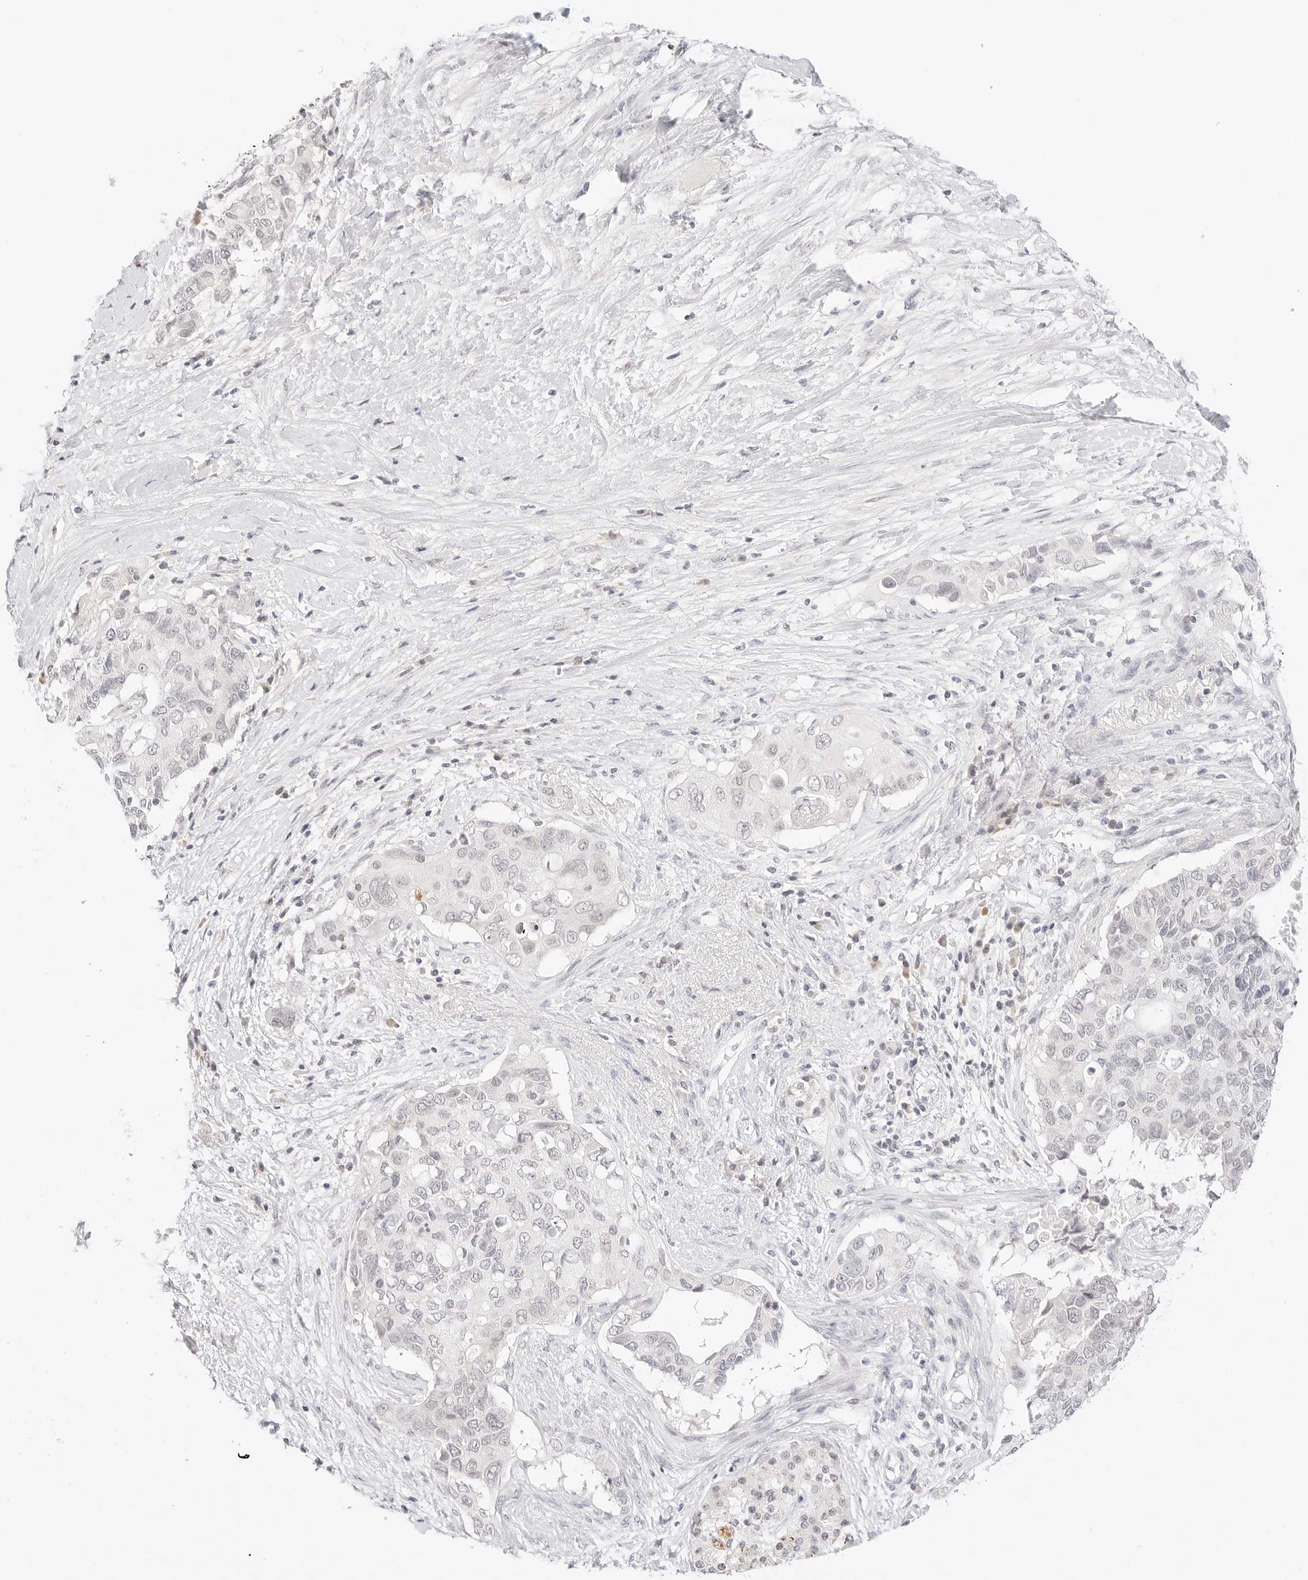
{"staining": {"intensity": "negative", "quantity": "none", "location": "none"}, "tissue": "pancreatic cancer", "cell_type": "Tumor cells", "image_type": "cancer", "snomed": [{"axis": "morphology", "description": "Adenocarcinoma, NOS"}, {"axis": "topography", "description": "Pancreas"}], "caption": "IHC image of neoplastic tissue: human pancreatic cancer (adenocarcinoma) stained with DAB shows no significant protein positivity in tumor cells. (Immunohistochemistry, brightfield microscopy, high magnification).", "gene": "XKR4", "patient": {"sex": "female", "age": 56}}